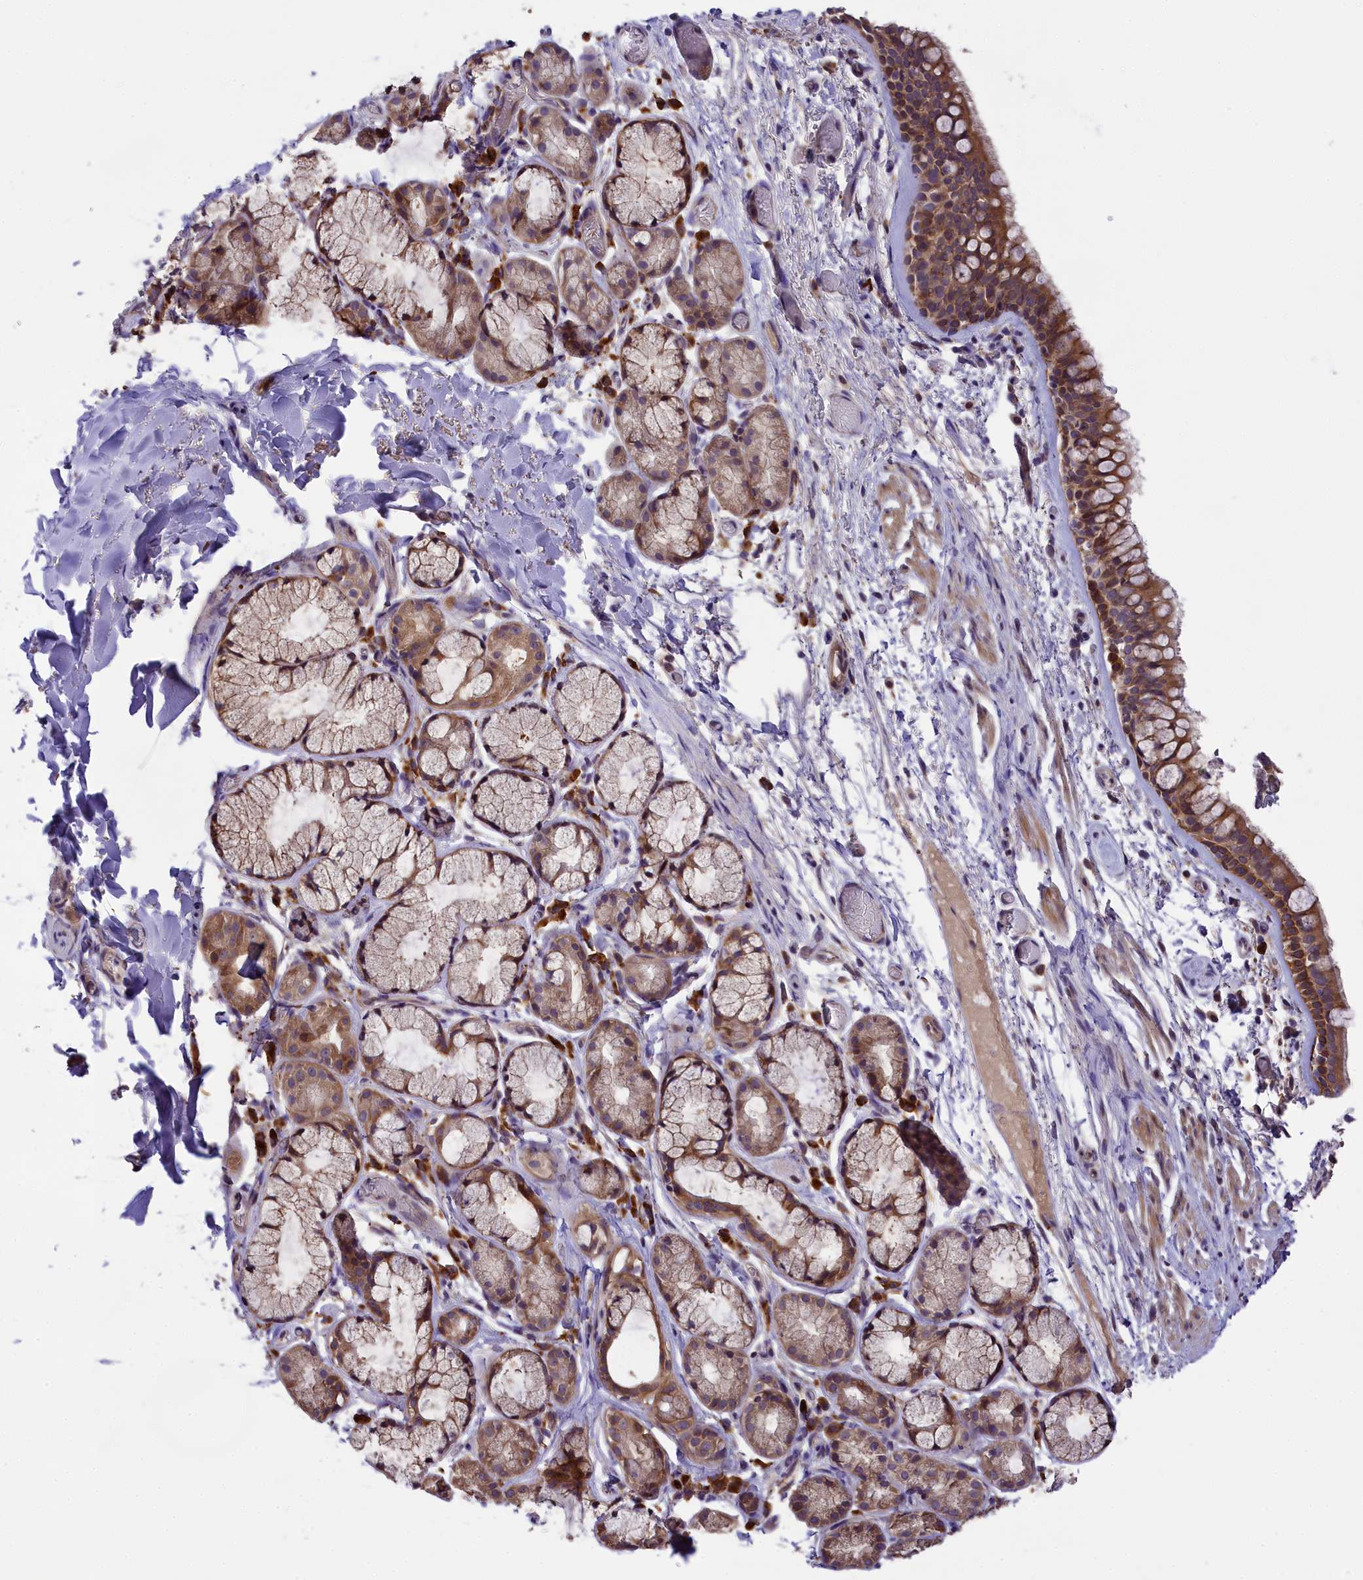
{"staining": {"intensity": "strong", "quantity": ">75%", "location": "cytoplasmic/membranous"}, "tissue": "bronchus", "cell_type": "Respiratory epithelial cells", "image_type": "normal", "snomed": [{"axis": "morphology", "description": "Normal tissue, NOS"}, {"axis": "topography", "description": "Bronchus"}], "caption": "A histopathology image showing strong cytoplasmic/membranous expression in about >75% of respiratory epithelial cells in unremarkable bronchus, as visualized by brown immunohistochemical staining.", "gene": "ABCC10", "patient": {"sex": "male", "age": 65}}